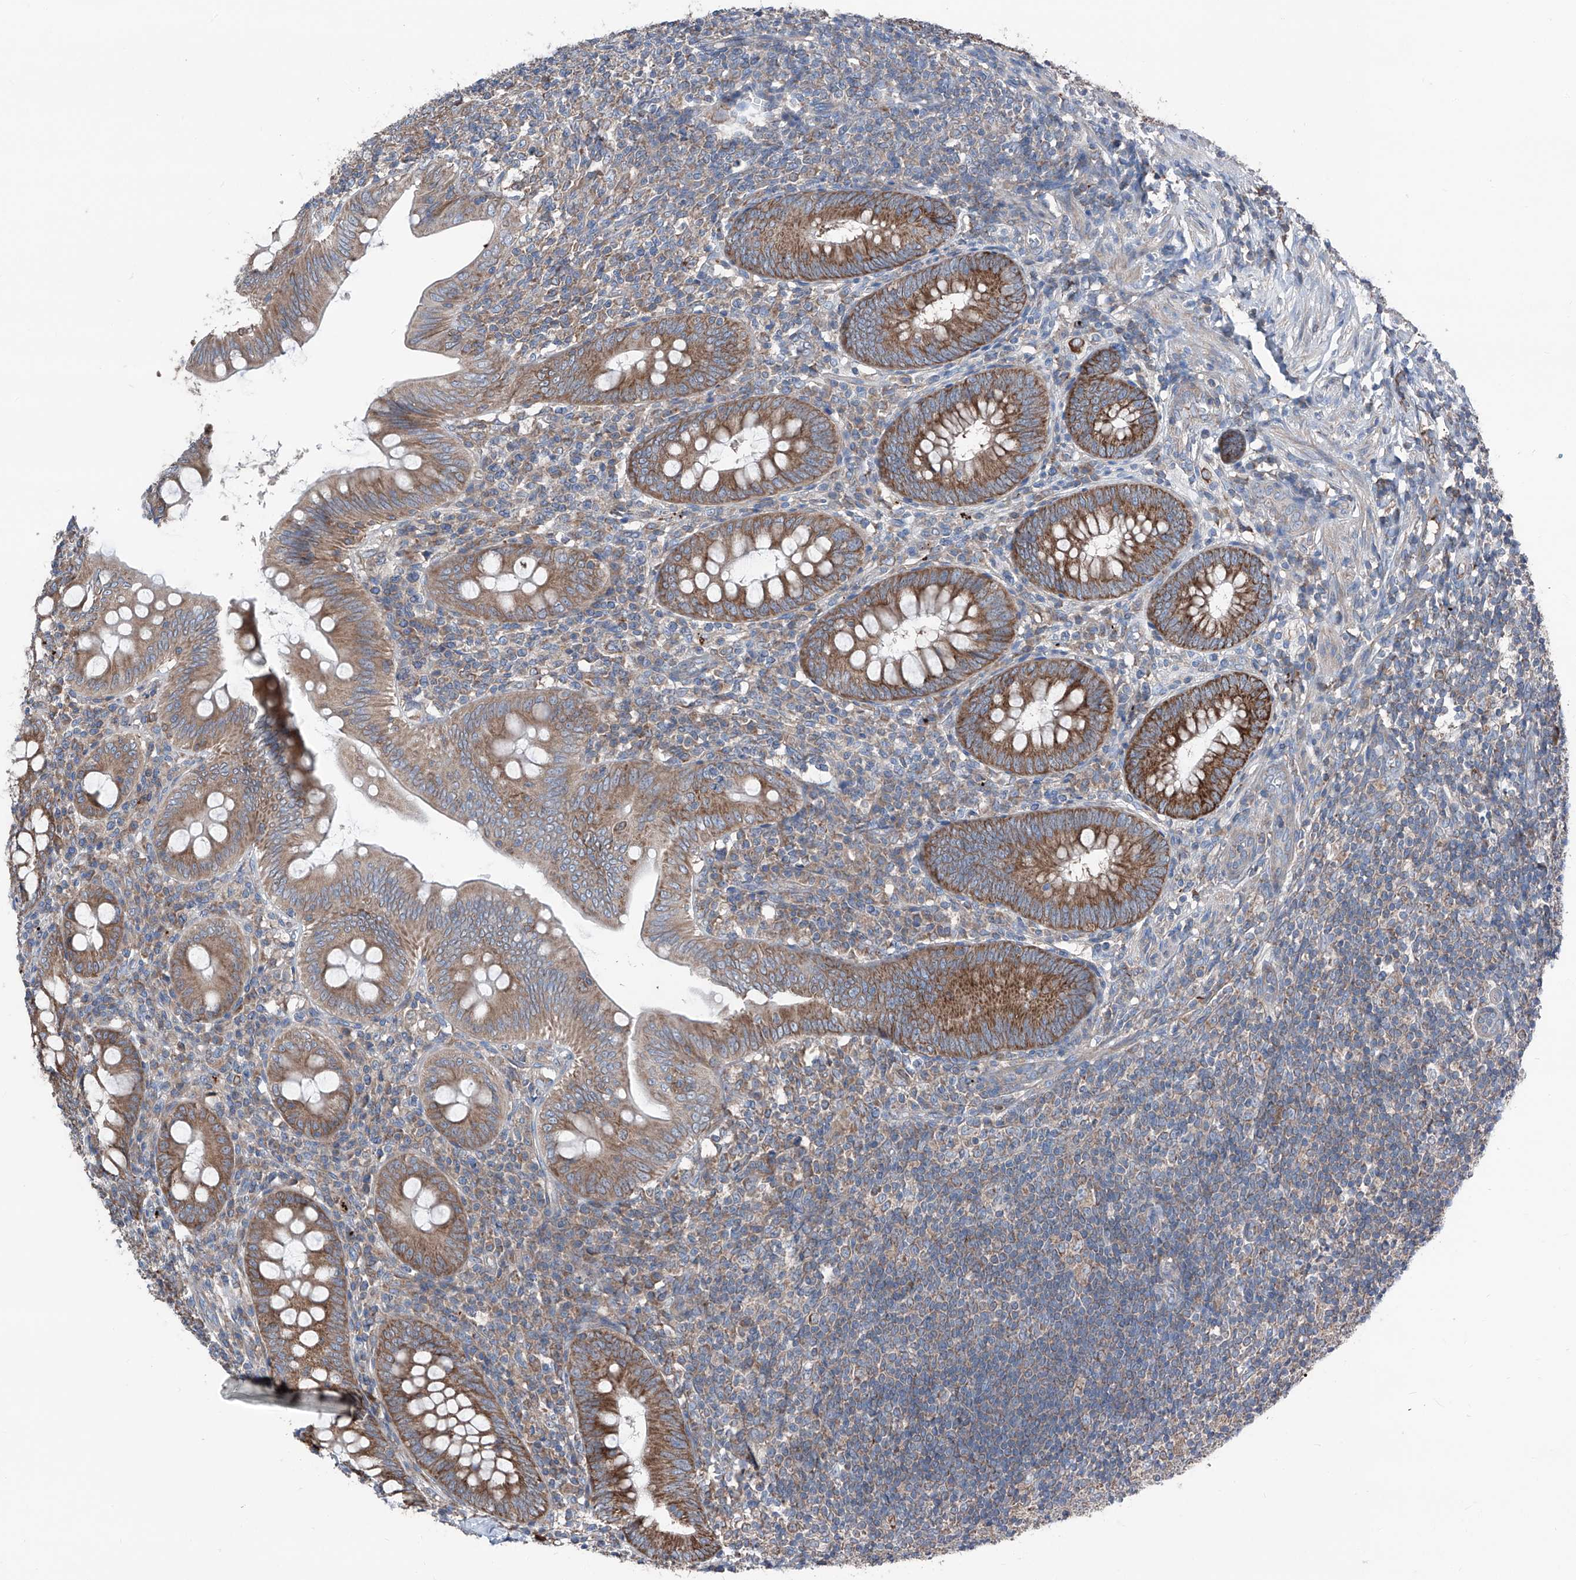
{"staining": {"intensity": "strong", "quantity": ">75%", "location": "cytoplasmic/membranous"}, "tissue": "appendix", "cell_type": "Glandular cells", "image_type": "normal", "snomed": [{"axis": "morphology", "description": "Normal tissue, NOS"}, {"axis": "topography", "description": "Appendix"}], "caption": "IHC (DAB (3,3'-diaminobenzidine)) staining of unremarkable human appendix shows strong cytoplasmic/membranous protein expression in about >75% of glandular cells. The staining is performed using DAB brown chromogen to label protein expression. The nuclei are counter-stained blue using hematoxylin.", "gene": "GPAT3", "patient": {"sex": "male", "age": 14}}